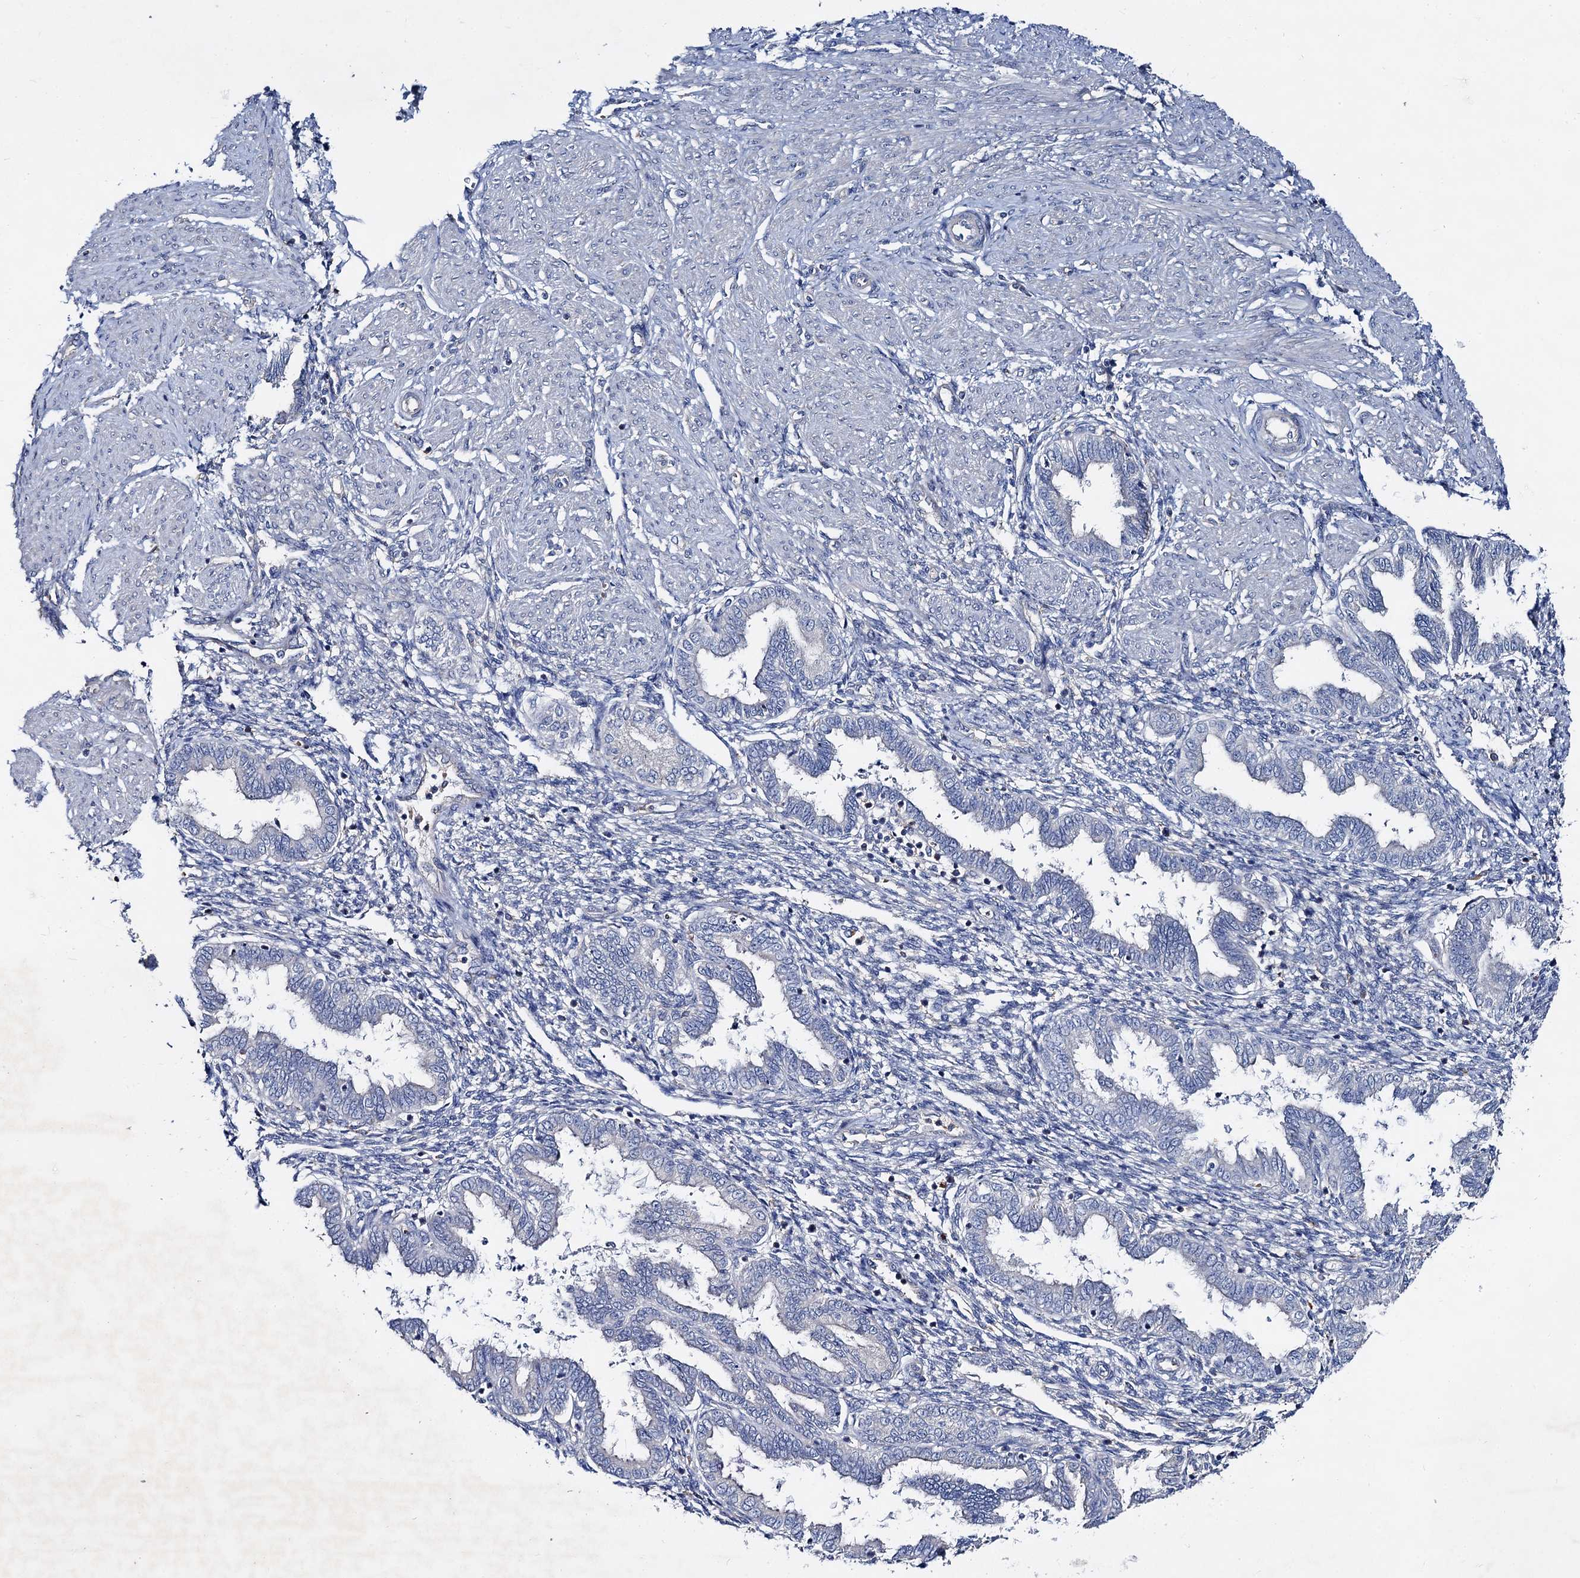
{"staining": {"intensity": "negative", "quantity": "none", "location": "none"}, "tissue": "endometrium", "cell_type": "Cells in endometrial stroma", "image_type": "normal", "snomed": [{"axis": "morphology", "description": "Normal tissue, NOS"}, {"axis": "topography", "description": "Endometrium"}], "caption": "This micrograph is of normal endometrium stained with IHC to label a protein in brown with the nuclei are counter-stained blue. There is no staining in cells in endometrial stroma.", "gene": "HVCN1", "patient": {"sex": "female", "age": 33}}